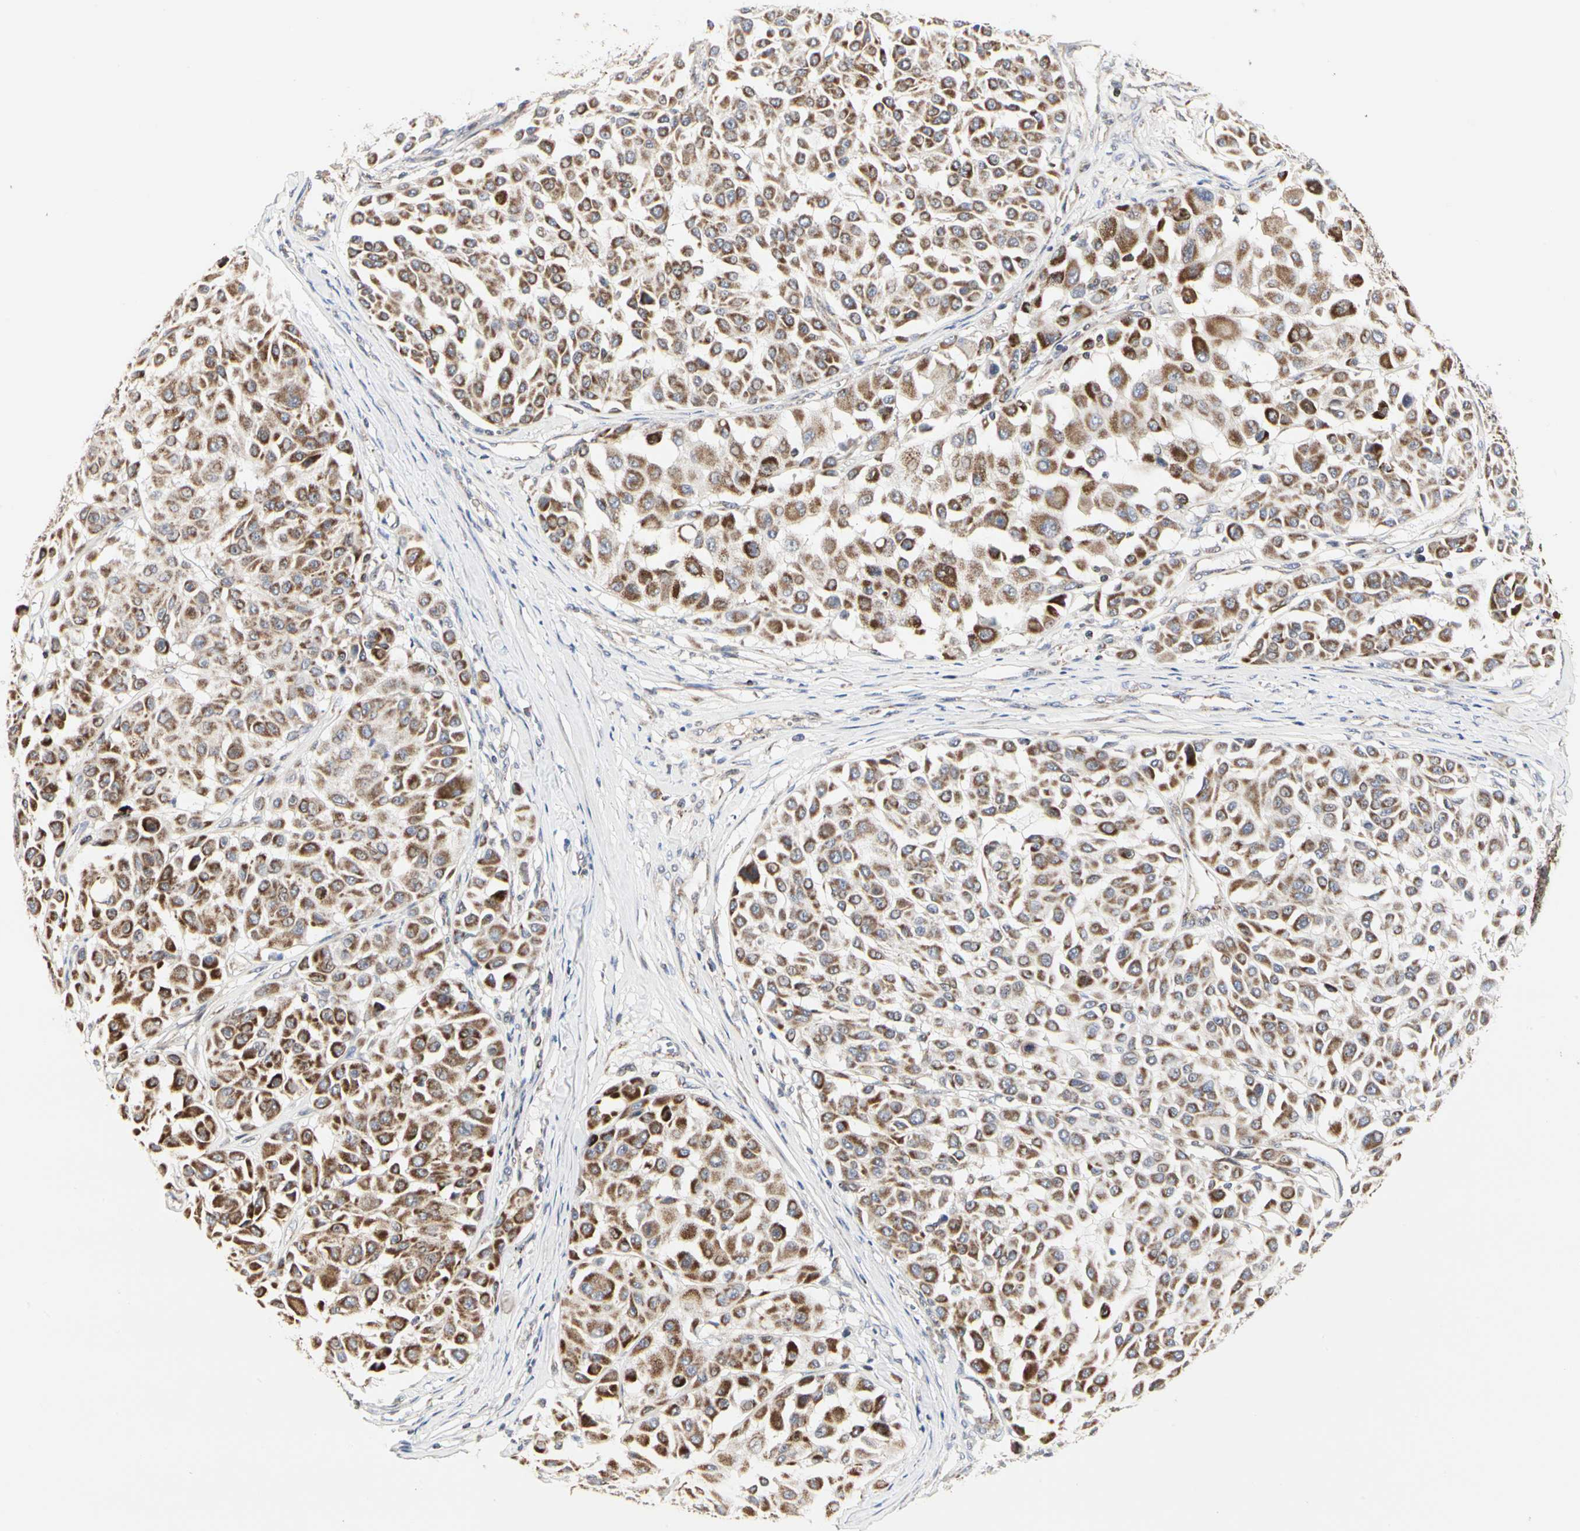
{"staining": {"intensity": "moderate", "quantity": ">75%", "location": "cytoplasmic/membranous"}, "tissue": "melanoma", "cell_type": "Tumor cells", "image_type": "cancer", "snomed": [{"axis": "morphology", "description": "Malignant melanoma, Metastatic site"}, {"axis": "topography", "description": "Soft tissue"}], "caption": "Immunohistochemistry of human malignant melanoma (metastatic site) exhibits medium levels of moderate cytoplasmic/membranous expression in about >75% of tumor cells.", "gene": "TSKU", "patient": {"sex": "male", "age": 41}}